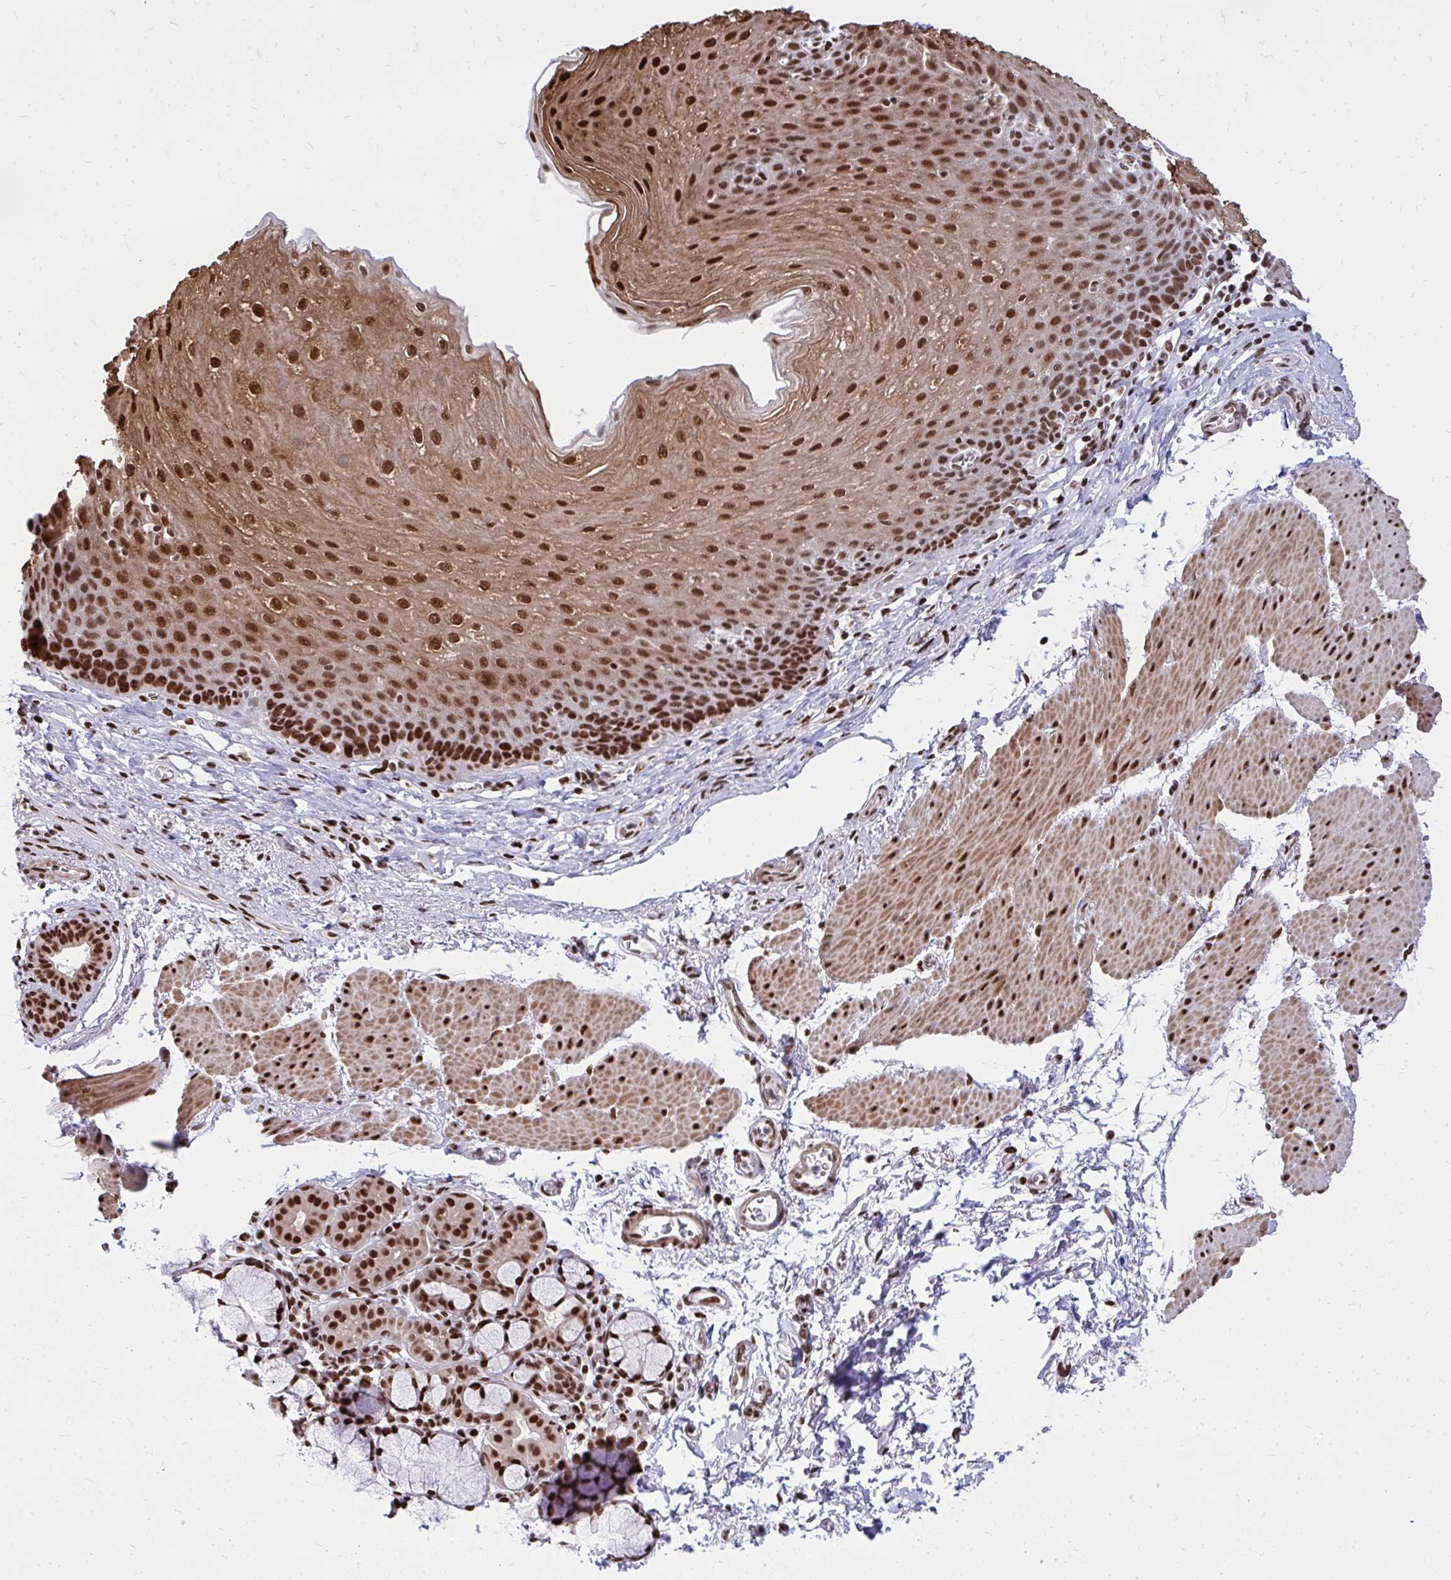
{"staining": {"intensity": "strong", "quantity": ">75%", "location": "cytoplasmic/membranous,nuclear"}, "tissue": "esophagus", "cell_type": "Squamous epithelial cells", "image_type": "normal", "snomed": [{"axis": "morphology", "description": "Normal tissue, NOS"}, {"axis": "topography", "description": "Esophagus"}], "caption": "Protein positivity by immunohistochemistry displays strong cytoplasmic/membranous,nuclear expression in approximately >75% of squamous epithelial cells in benign esophagus.", "gene": "TBL1Y", "patient": {"sex": "female", "age": 81}}